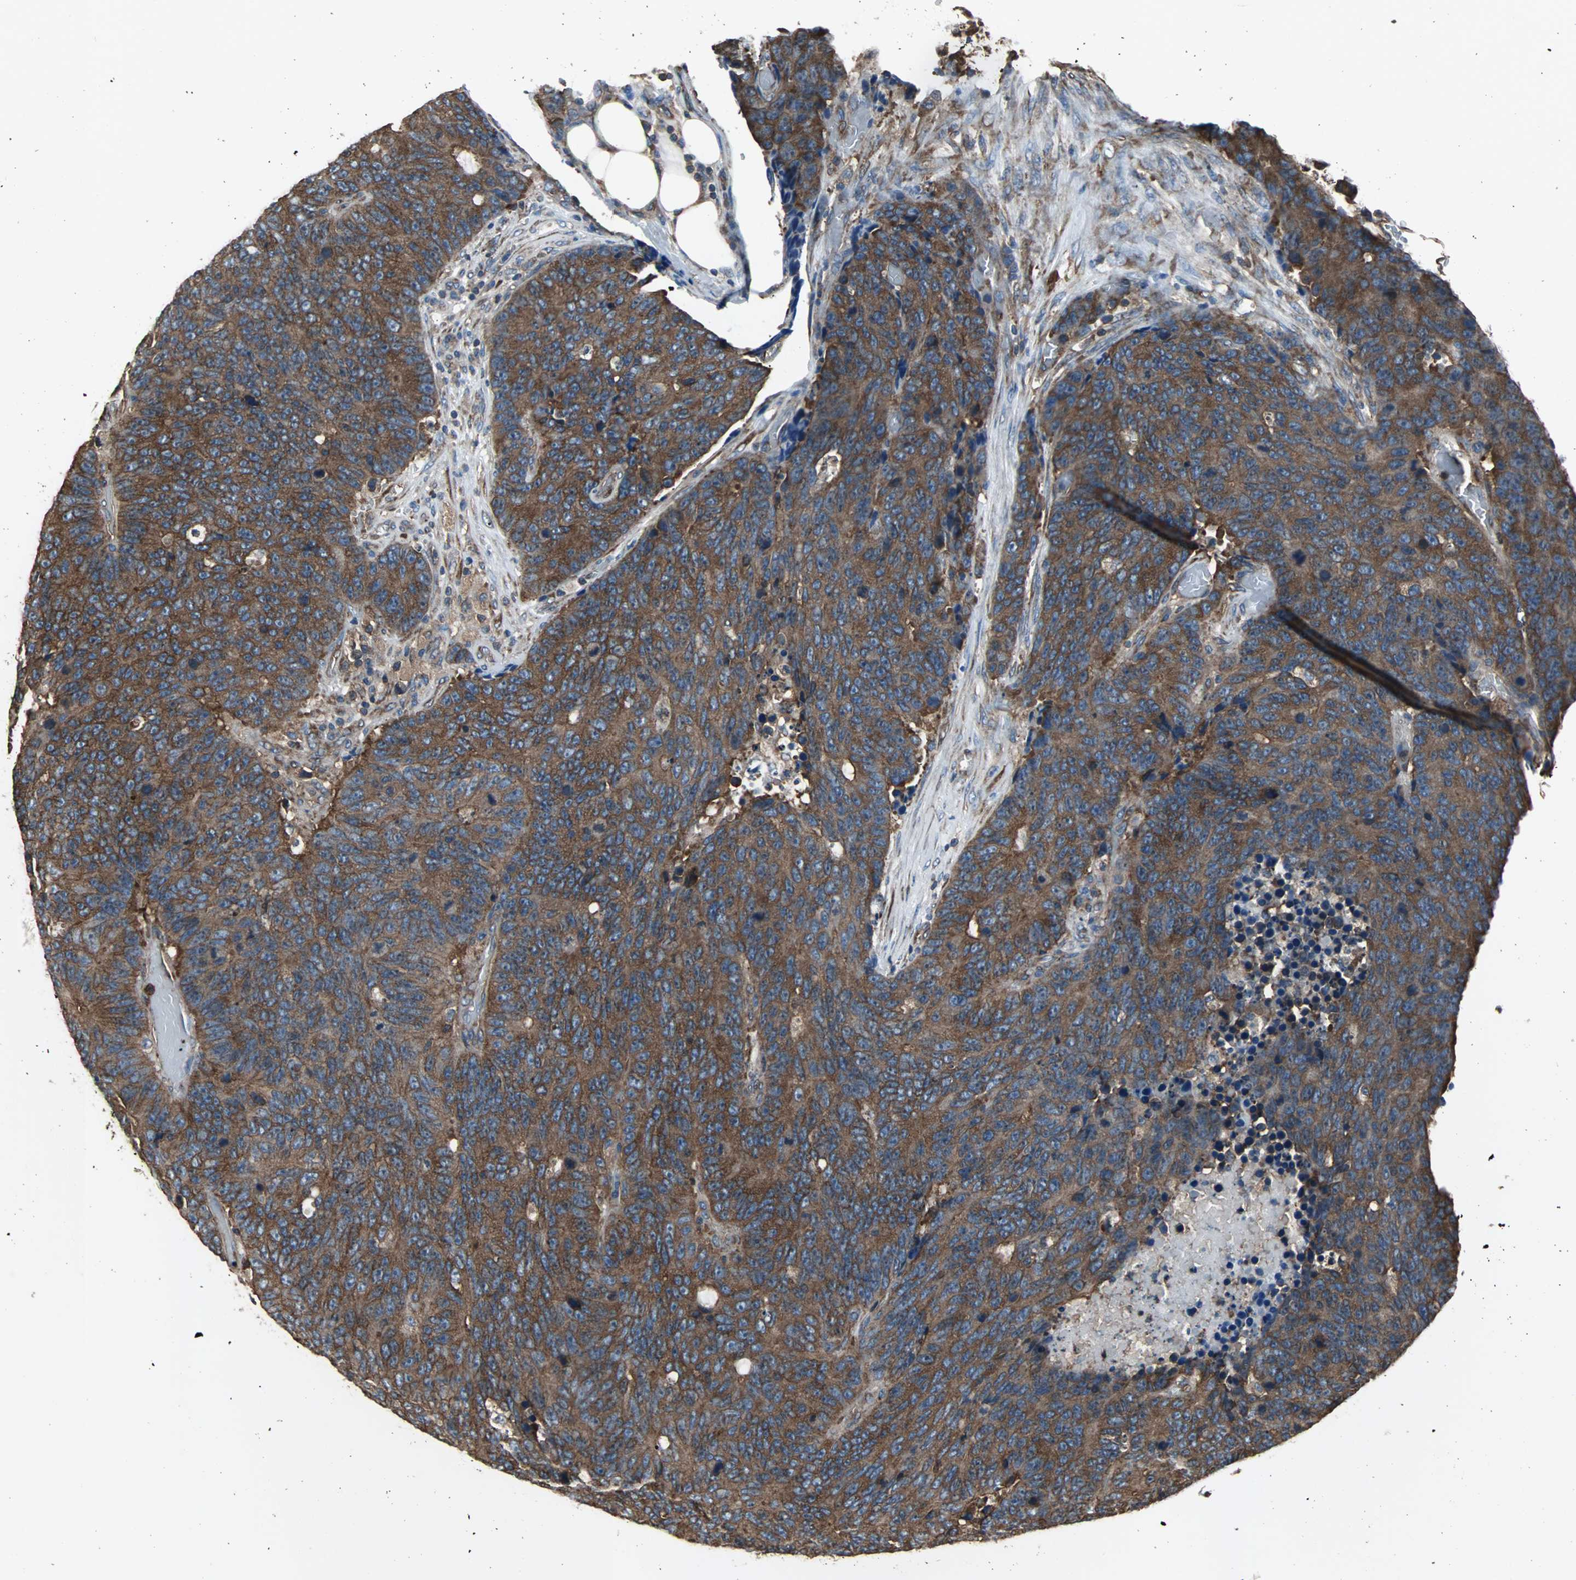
{"staining": {"intensity": "strong", "quantity": ">75%", "location": "cytoplasmic/membranous"}, "tissue": "colorectal cancer", "cell_type": "Tumor cells", "image_type": "cancer", "snomed": [{"axis": "morphology", "description": "Adenocarcinoma, NOS"}, {"axis": "topography", "description": "Colon"}], "caption": "Human colorectal cancer (adenocarcinoma) stained with a protein marker displays strong staining in tumor cells.", "gene": "ACTN1", "patient": {"sex": "female", "age": 86}}